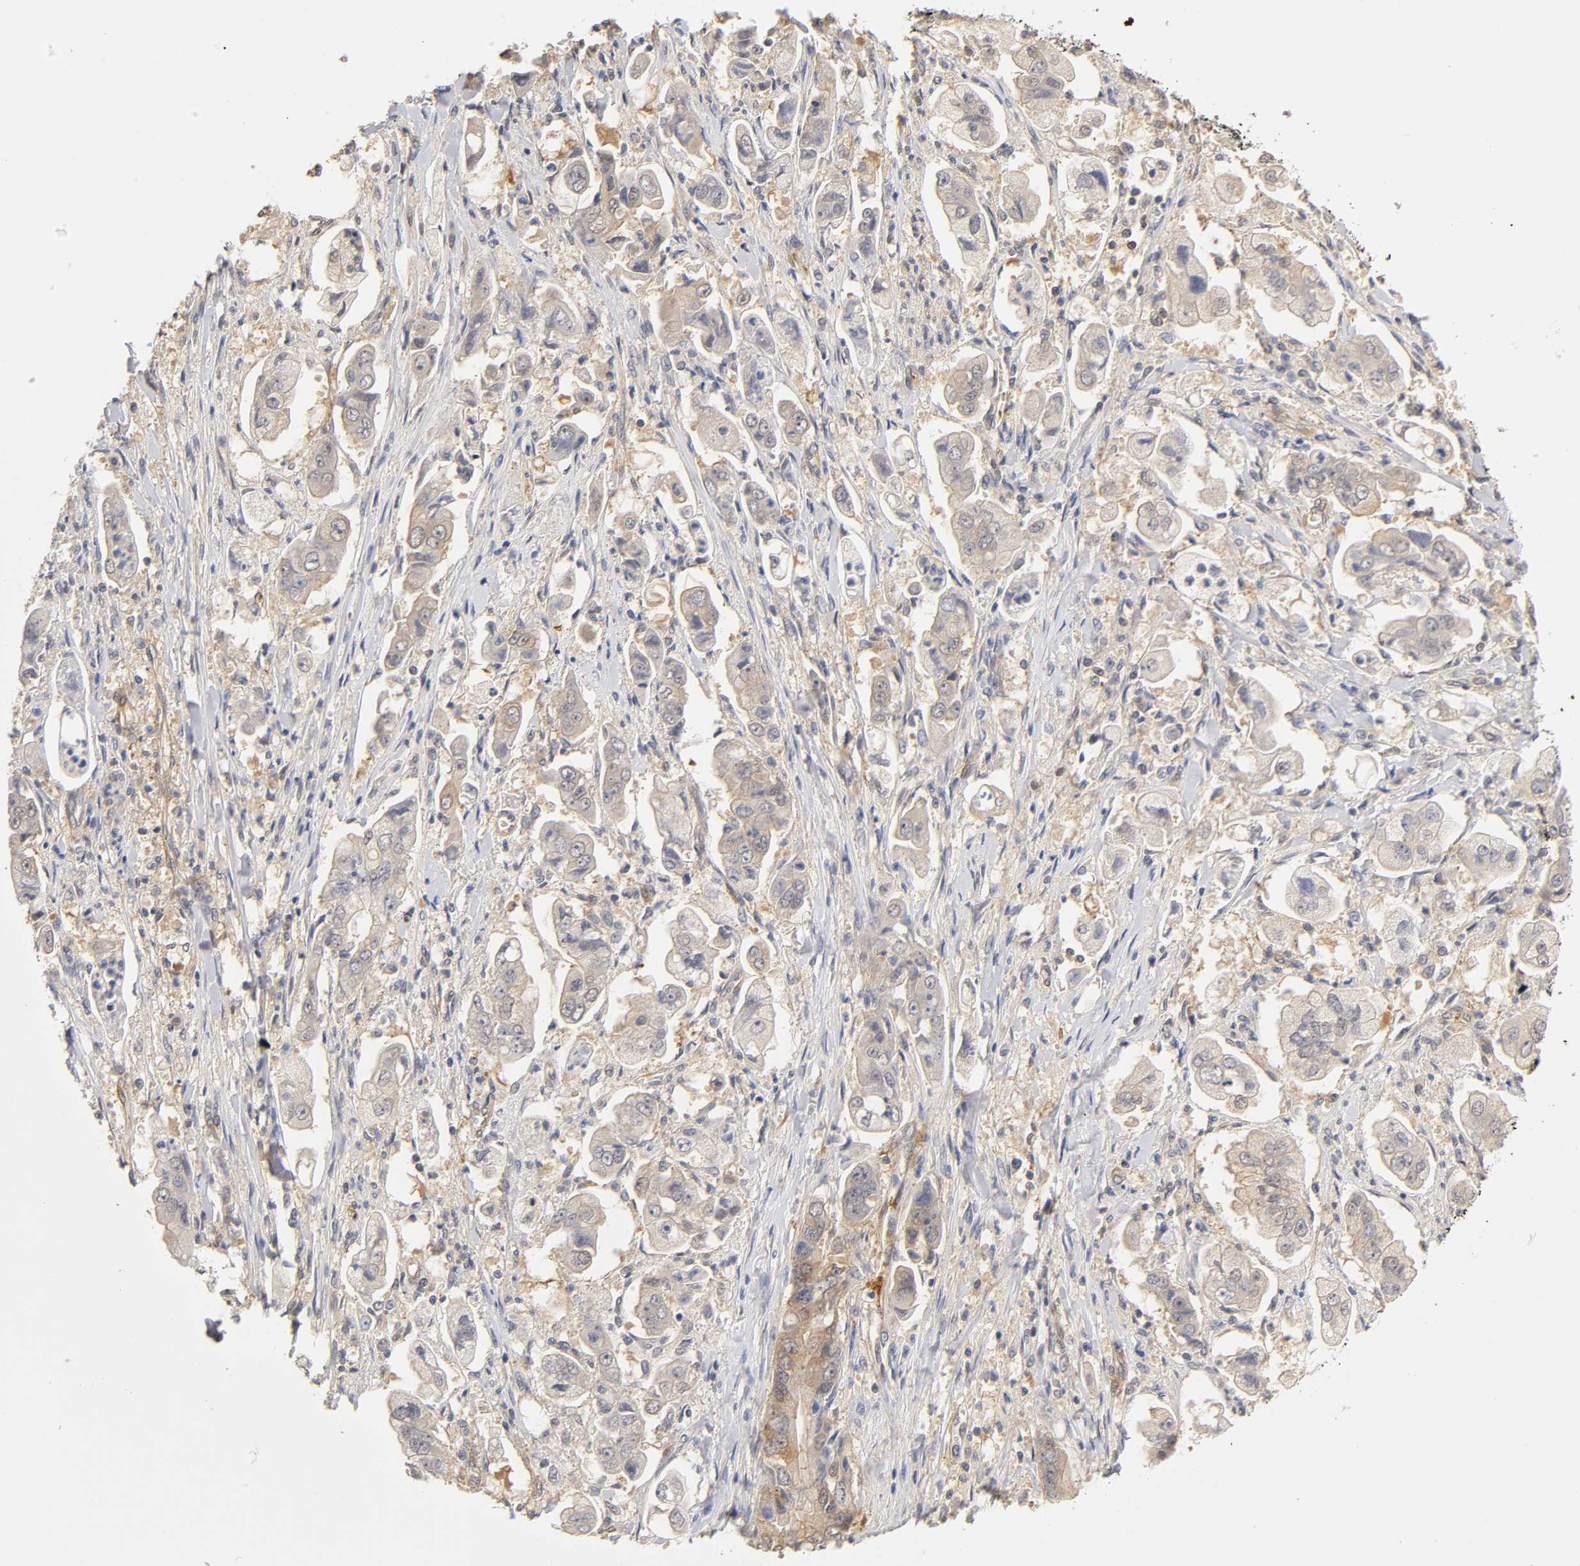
{"staining": {"intensity": "negative", "quantity": "none", "location": "none"}, "tissue": "stomach cancer", "cell_type": "Tumor cells", "image_type": "cancer", "snomed": [{"axis": "morphology", "description": "Adenocarcinoma, NOS"}, {"axis": "topography", "description": "Stomach"}], "caption": "Immunohistochemical staining of stomach cancer displays no significant expression in tumor cells.", "gene": "PDE5A", "patient": {"sex": "male", "age": 62}}